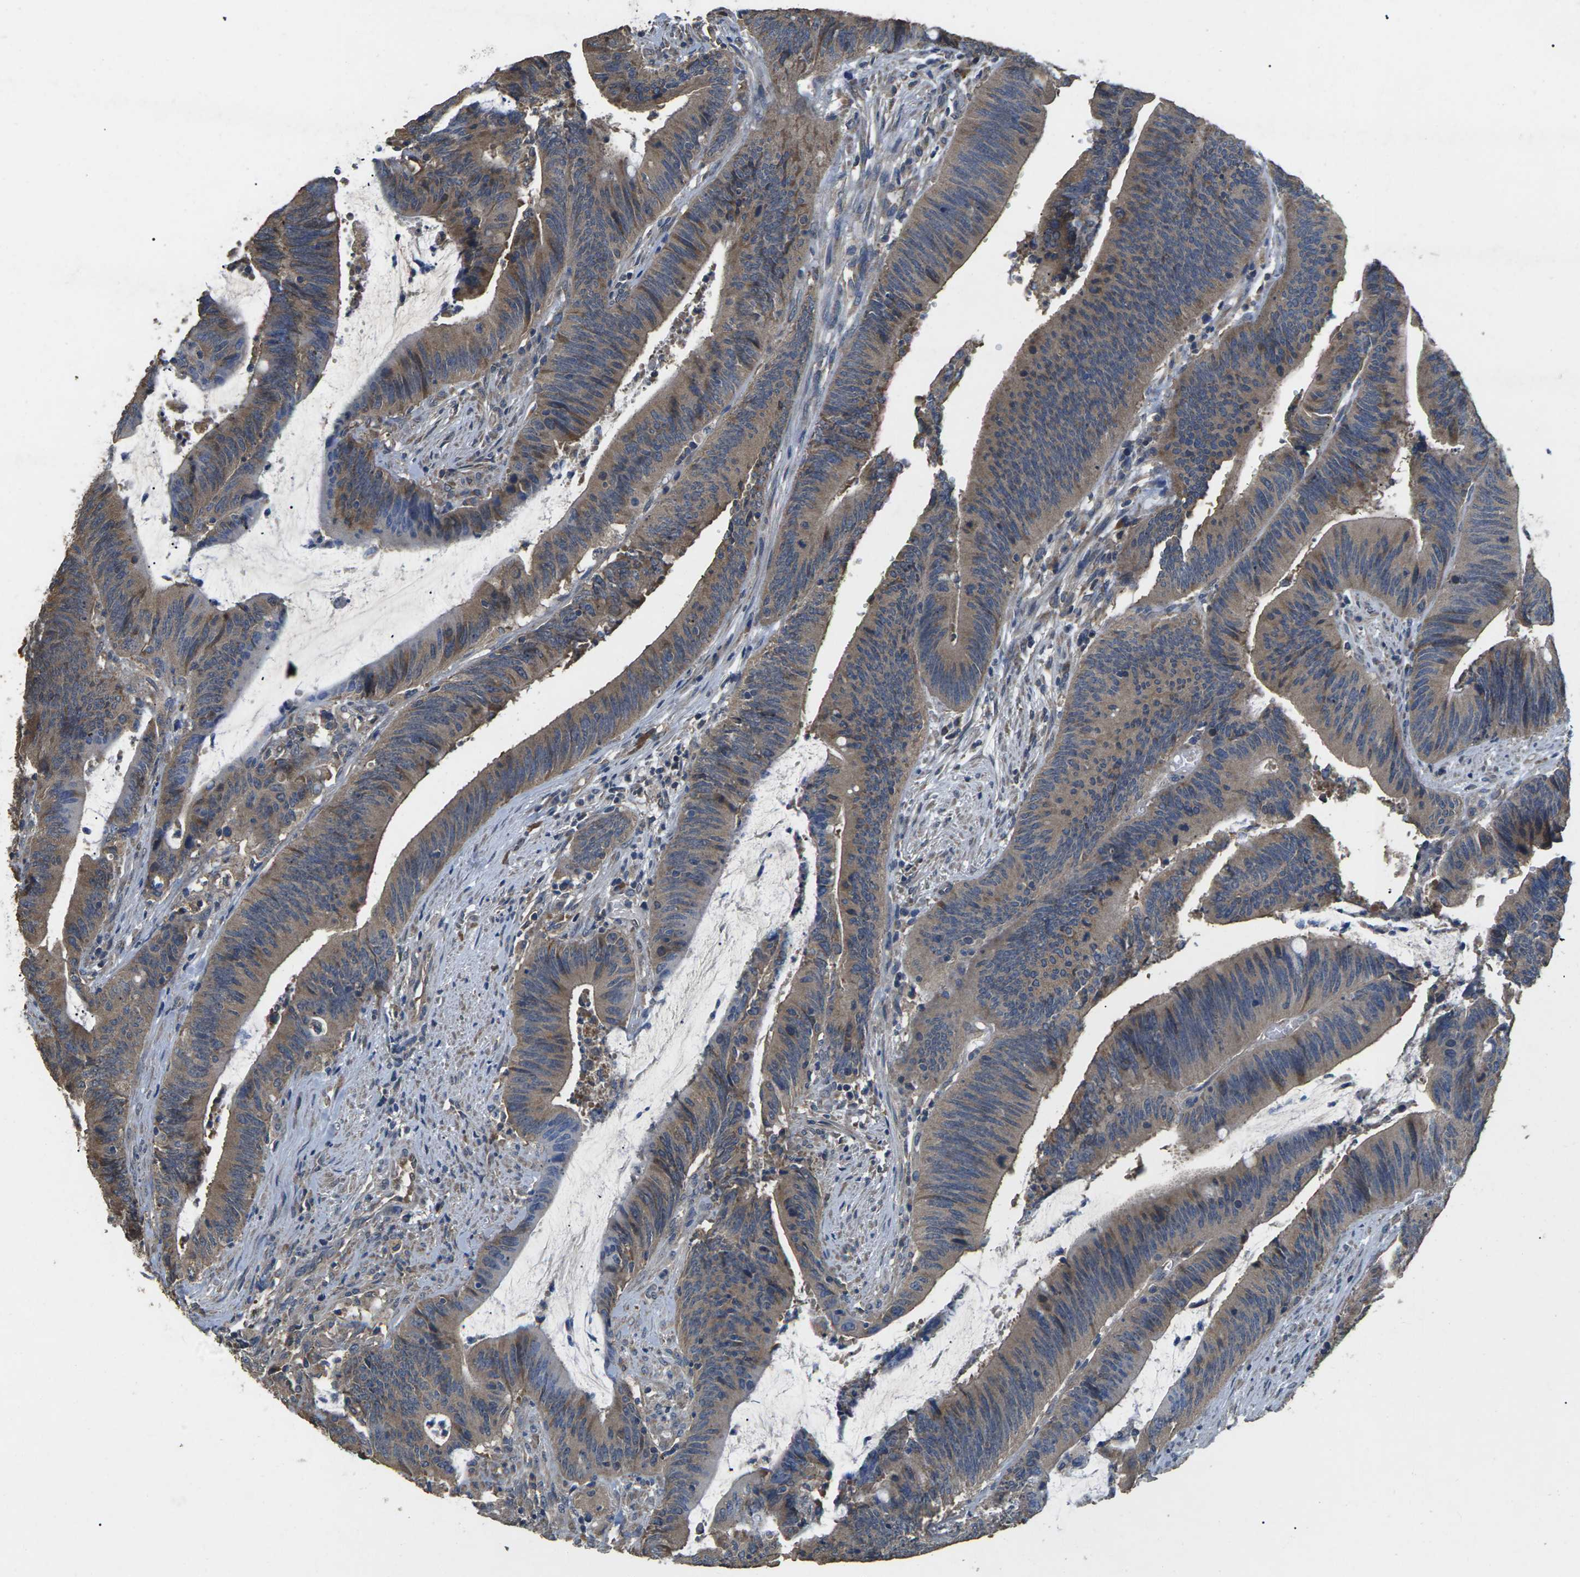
{"staining": {"intensity": "weak", "quantity": ">75%", "location": "cytoplasmic/membranous"}, "tissue": "colorectal cancer", "cell_type": "Tumor cells", "image_type": "cancer", "snomed": [{"axis": "morphology", "description": "Normal tissue, NOS"}, {"axis": "morphology", "description": "Adenocarcinoma, NOS"}, {"axis": "topography", "description": "Rectum"}], "caption": "Human colorectal cancer (adenocarcinoma) stained with a protein marker exhibits weak staining in tumor cells.", "gene": "B4GAT1", "patient": {"sex": "female", "age": 66}}